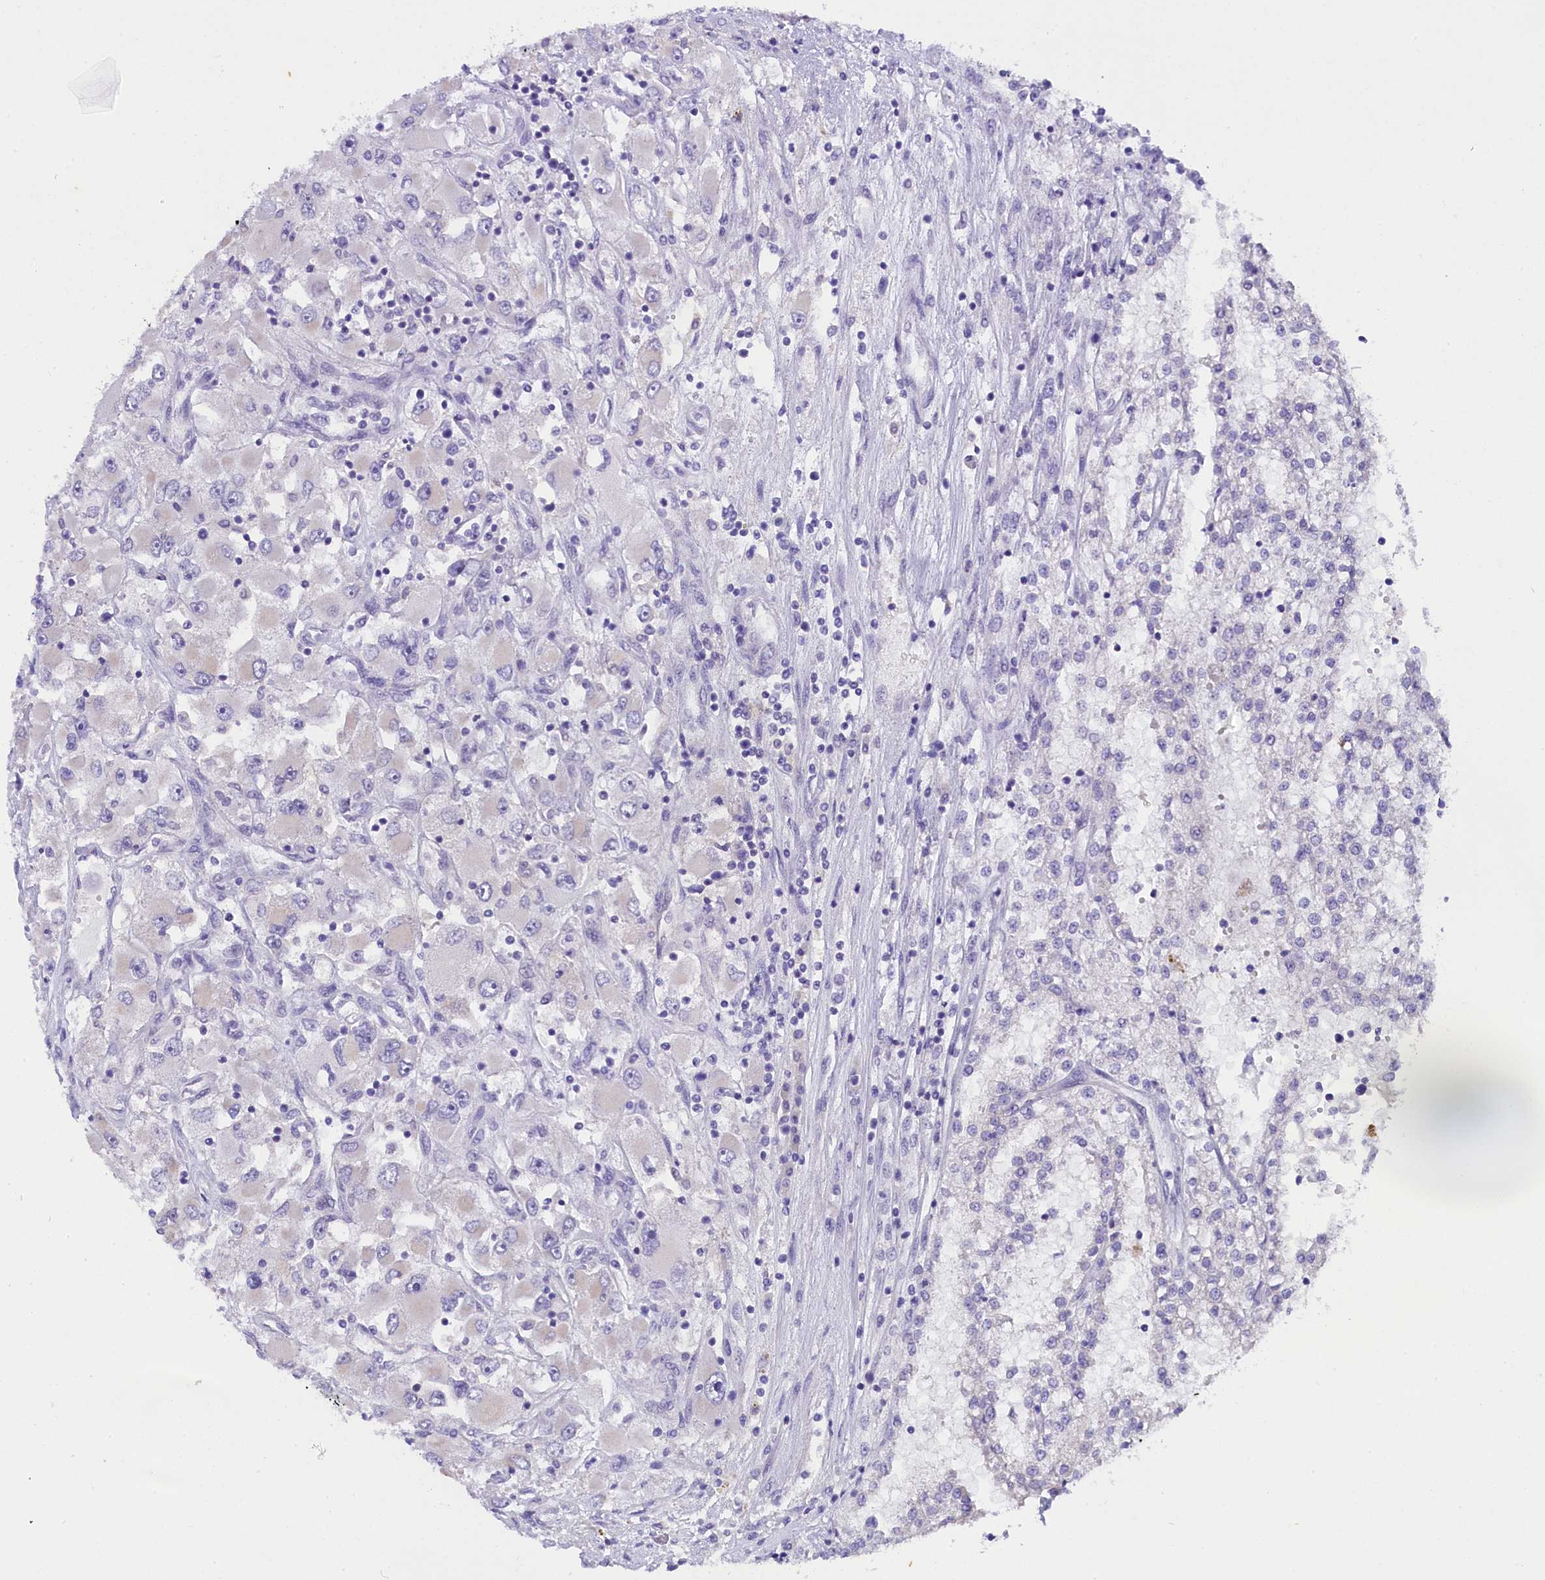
{"staining": {"intensity": "negative", "quantity": "none", "location": "none"}, "tissue": "renal cancer", "cell_type": "Tumor cells", "image_type": "cancer", "snomed": [{"axis": "morphology", "description": "Adenocarcinoma, NOS"}, {"axis": "topography", "description": "Kidney"}], "caption": "The image shows no significant expression in tumor cells of renal adenocarcinoma.", "gene": "OSGEP", "patient": {"sex": "female", "age": 52}}